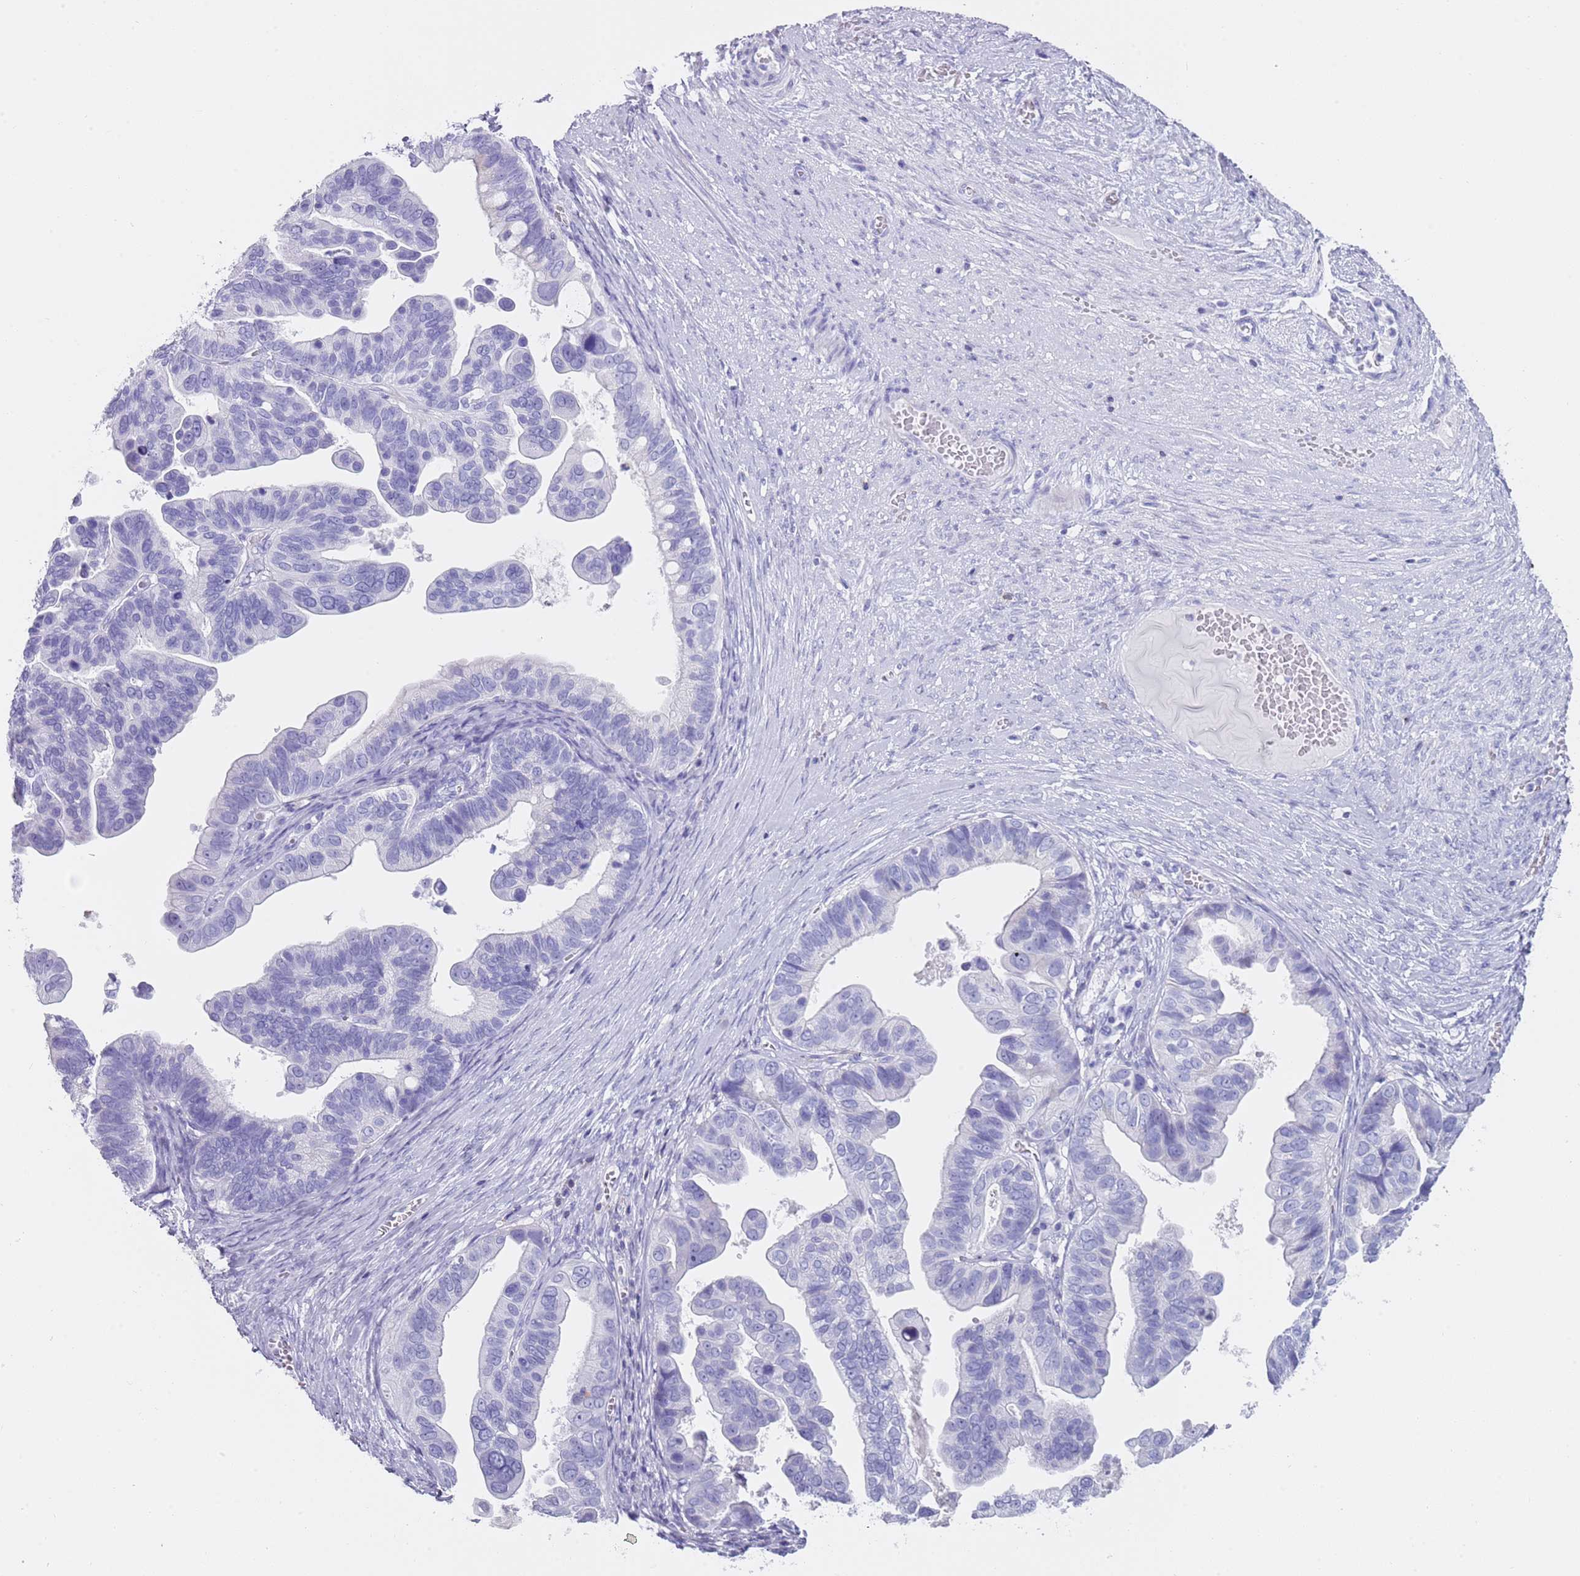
{"staining": {"intensity": "negative", "quantity": "none", "location": "none"}, "tissue": "ovarian cancer", "cell_type": "Tumor cells", "image_type": "cancer", "snomed": [{"axis": "morphology", "description": "Cystadenocarcinoma, serous, NOS"}, {"axis": "topography", "description": "Ovary"}], "caption": "Ovarian serous cystadenocarcinoma was stained to show a protein in brown. There is no significant expression in tumor cells.", "gene": "NBPF20", "patient": {"sex": "female", "age": 56}}